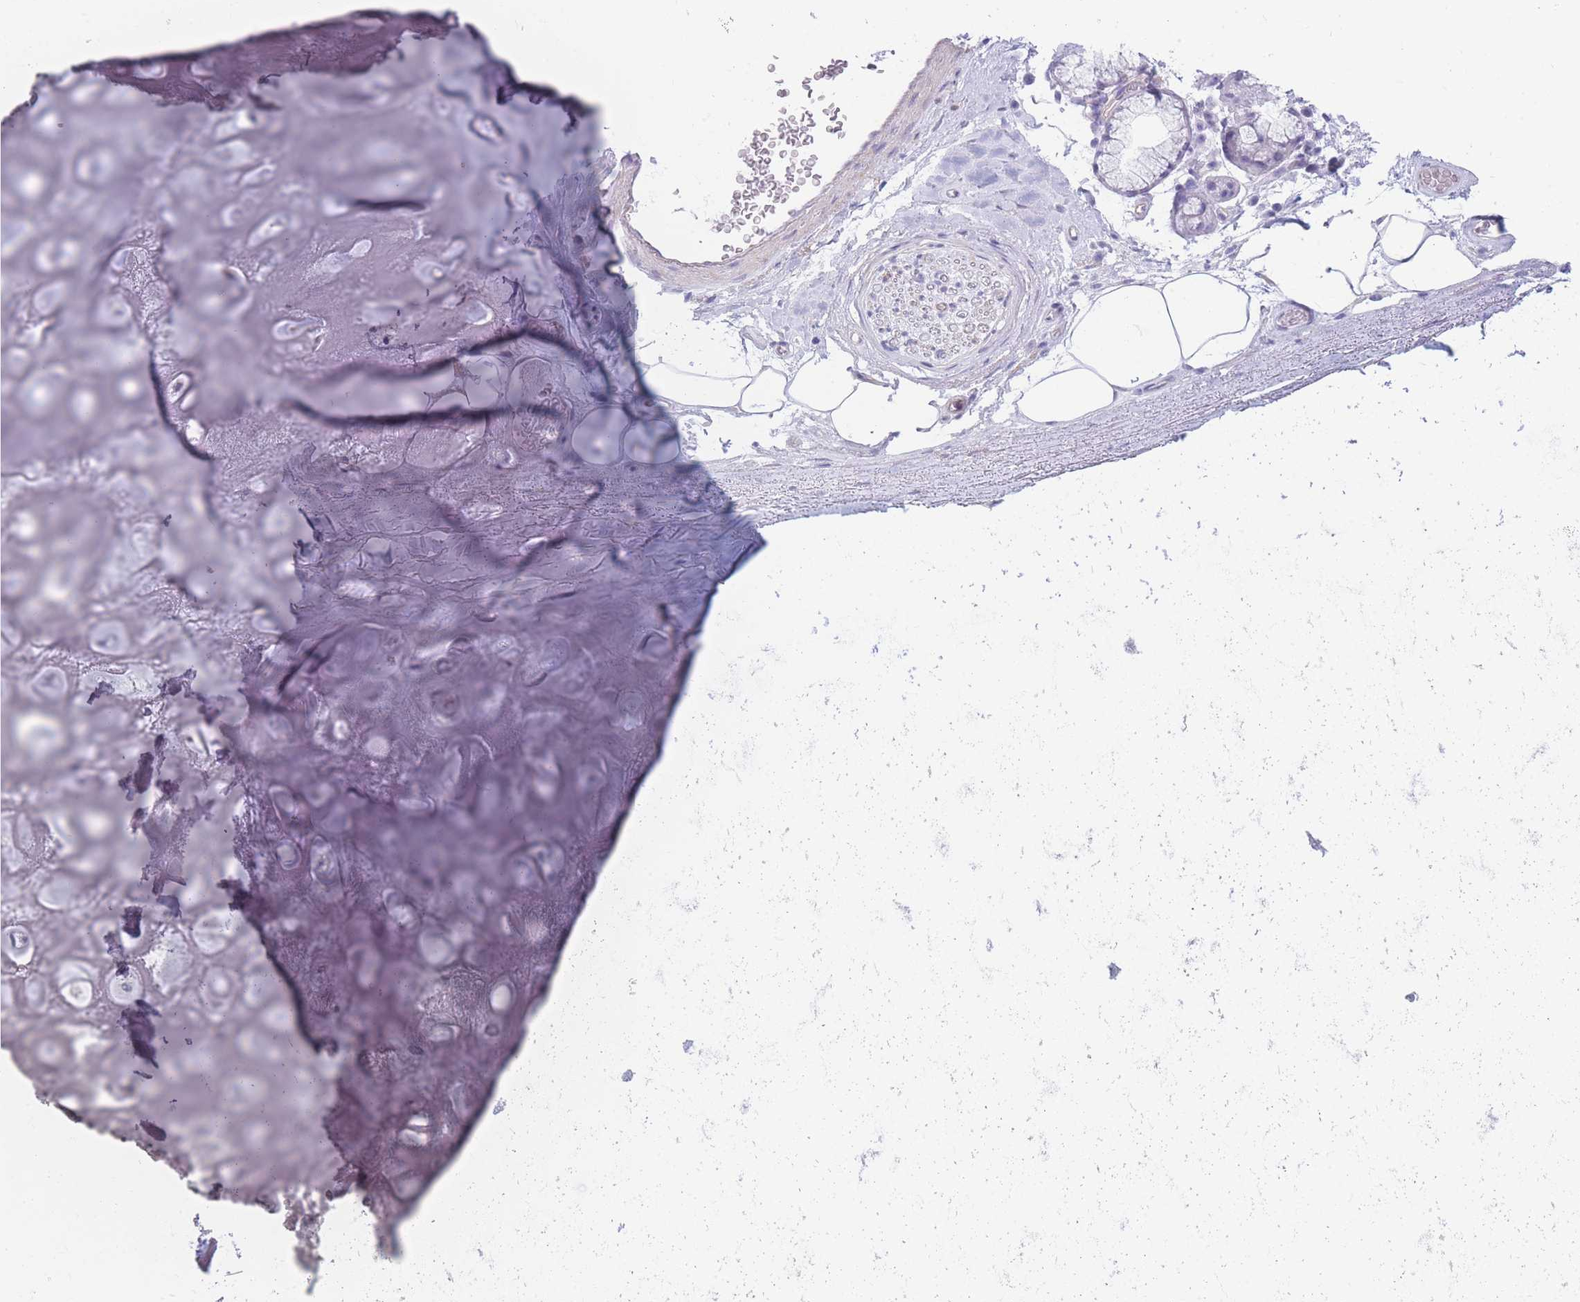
{"staining": {"intensity": "negative", "quantity": "none", "location": "none"}, "tissue": "adipose tissue", "cell_type": "Adipocytes", "image_type": "normal", "snomed": [{"axis": "morphology", "description": "Normal tissue, NOS"}, {"axis": "topography", "description": "Cartilage tissue"}], "caption": "Adipose tissue stained for a protein using immunohistochemistry (IHC) shows no expression adipocytes.", "gene": "MTSS2", "patient": {"sex": "male", "age": 81}}